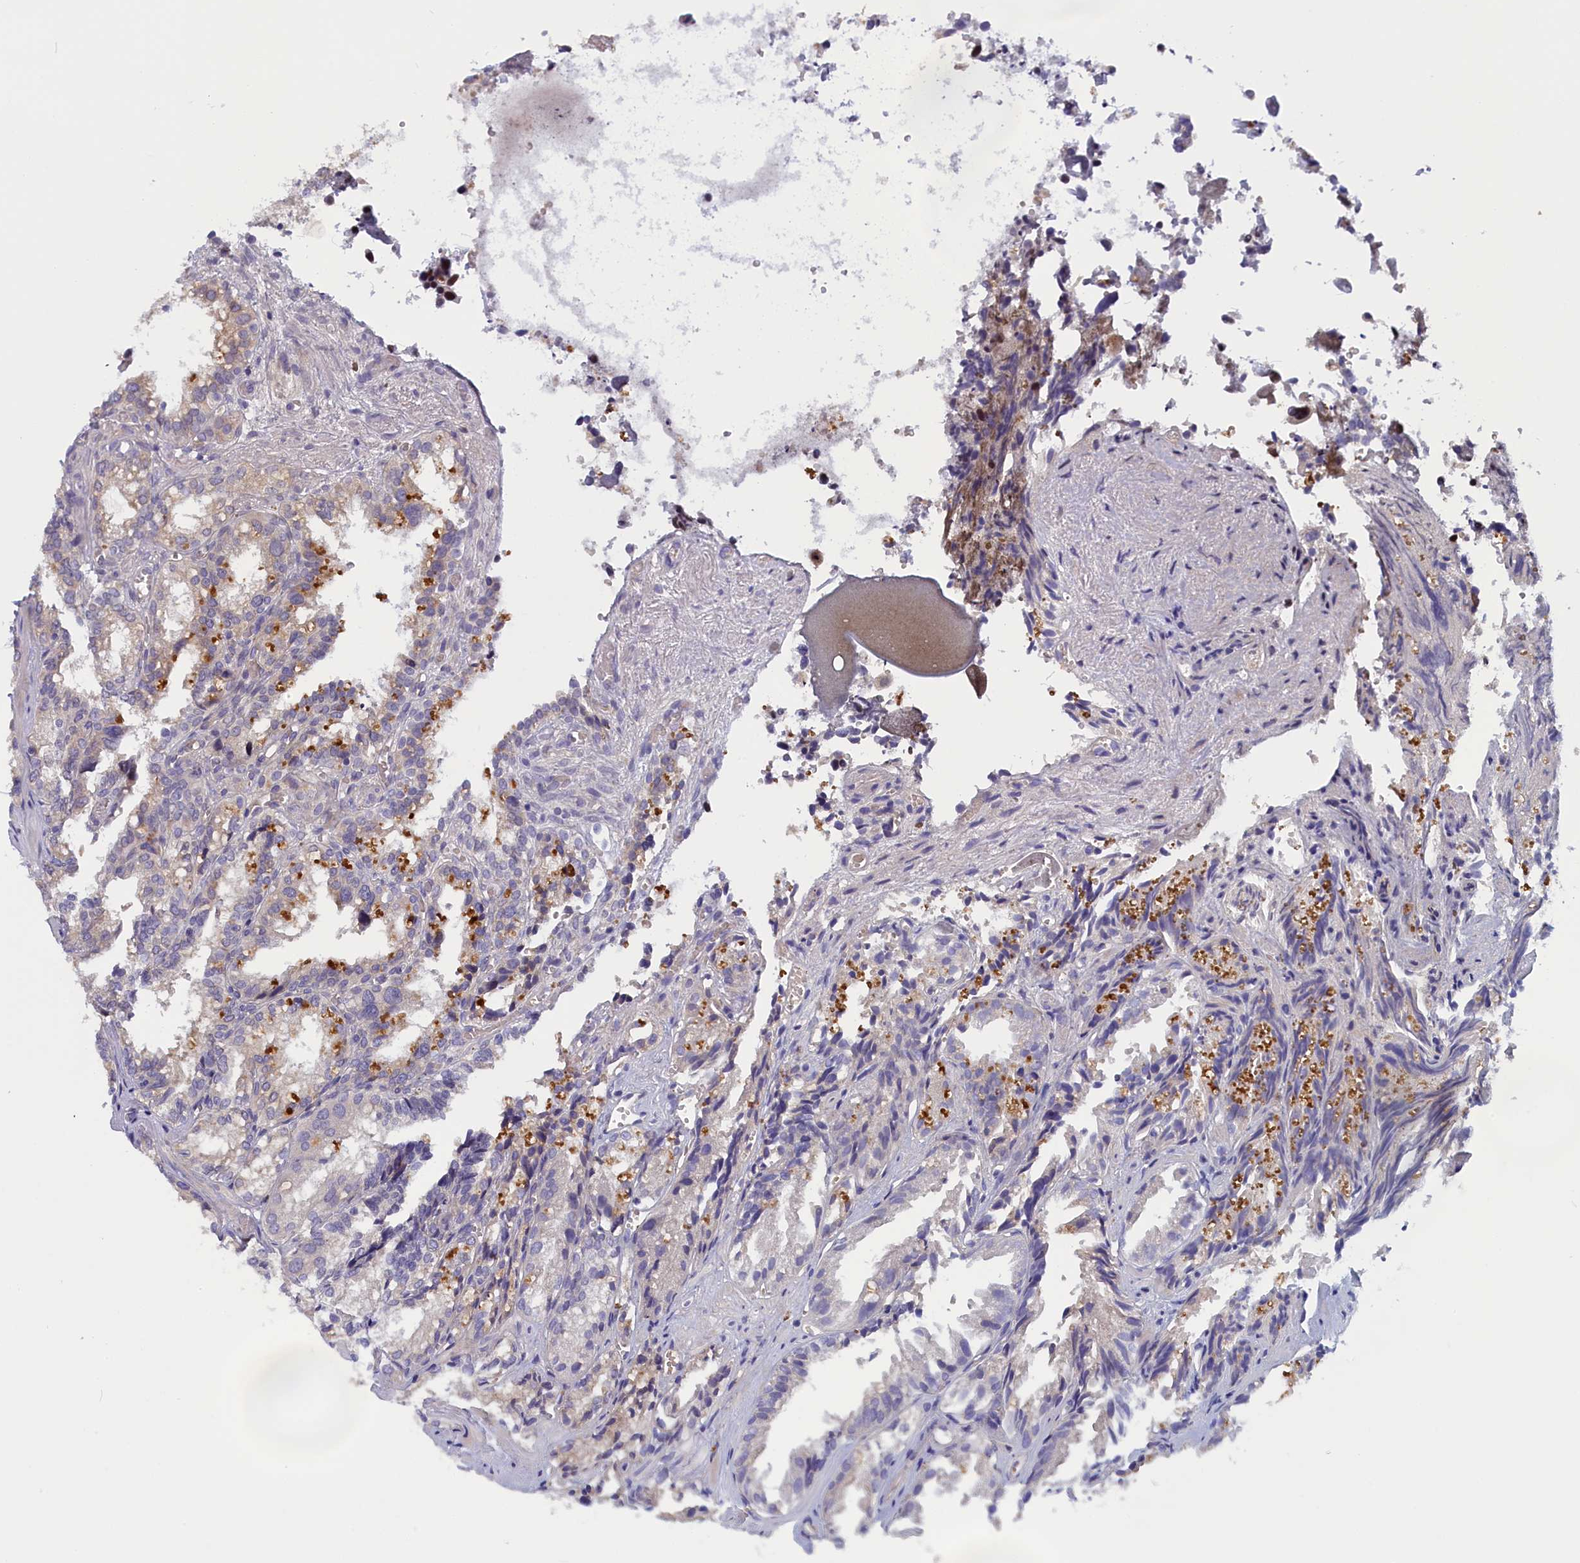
{"staining": {"intensity": "weak", "quantity": "<25%", "location": "cytoplasmic/membranous"}, "tissue": "seminal vesicle", "cell_type": "Glandular cells", "image_type": "normal", "snomed": [{"axis": "morphology", "description": "Normal tissue, NOS"}, {"axis": "topography", "description": "Prostate"}, {"axis": "topography", "description": "Seminal veicle"}], "caption": "Seminal vesicle stained for a protein using IHC shows no positivity glandular cells.", "gene": "IGFALS", "patient": {"sex": "male", "age": 51}}